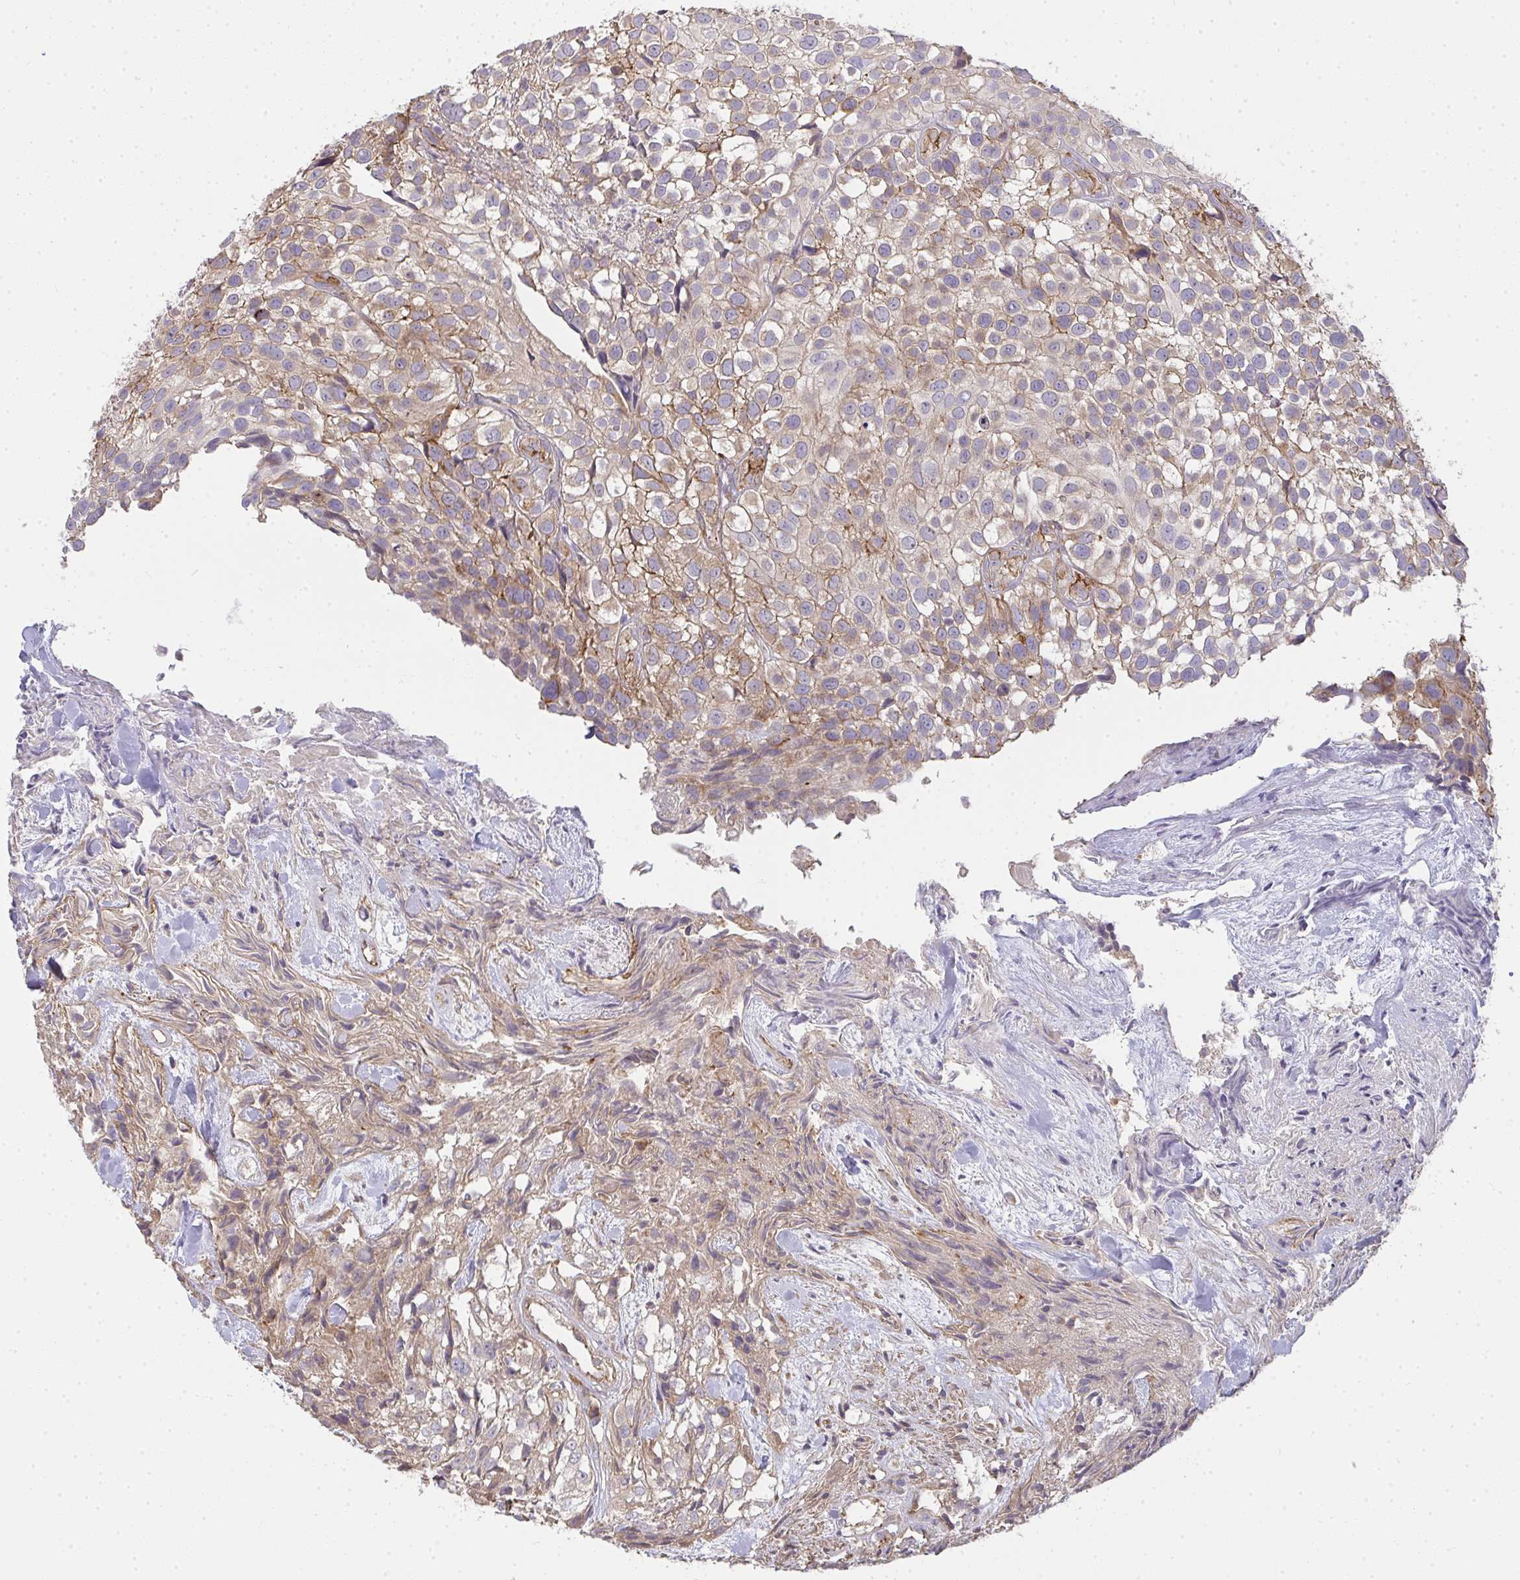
{"staining": {"intensity": "weak", "quantity": ">75%", "location": "cytoplasmic/membranous"}, "tissue": "urothelial cancer", "cell_type": "Tumor cells", "image_type": "cancer", "snomed": [{"axis": "morphology", "description": "Urothelial carcinoma, High grade"}, {"axis": "topography", "description": "Urinary bladder"}], "caption": "Immunohistochemistry (IHC) photomicrograph of urothelial carcinoma (high-grade) stained for a protein (brown), which displays low levels of weak cytoplasmic/membranous positivity in approximately >75% of tumor cells.", "gene": "B4GALT6", "patient": {"sex": "male", "age": 56}}